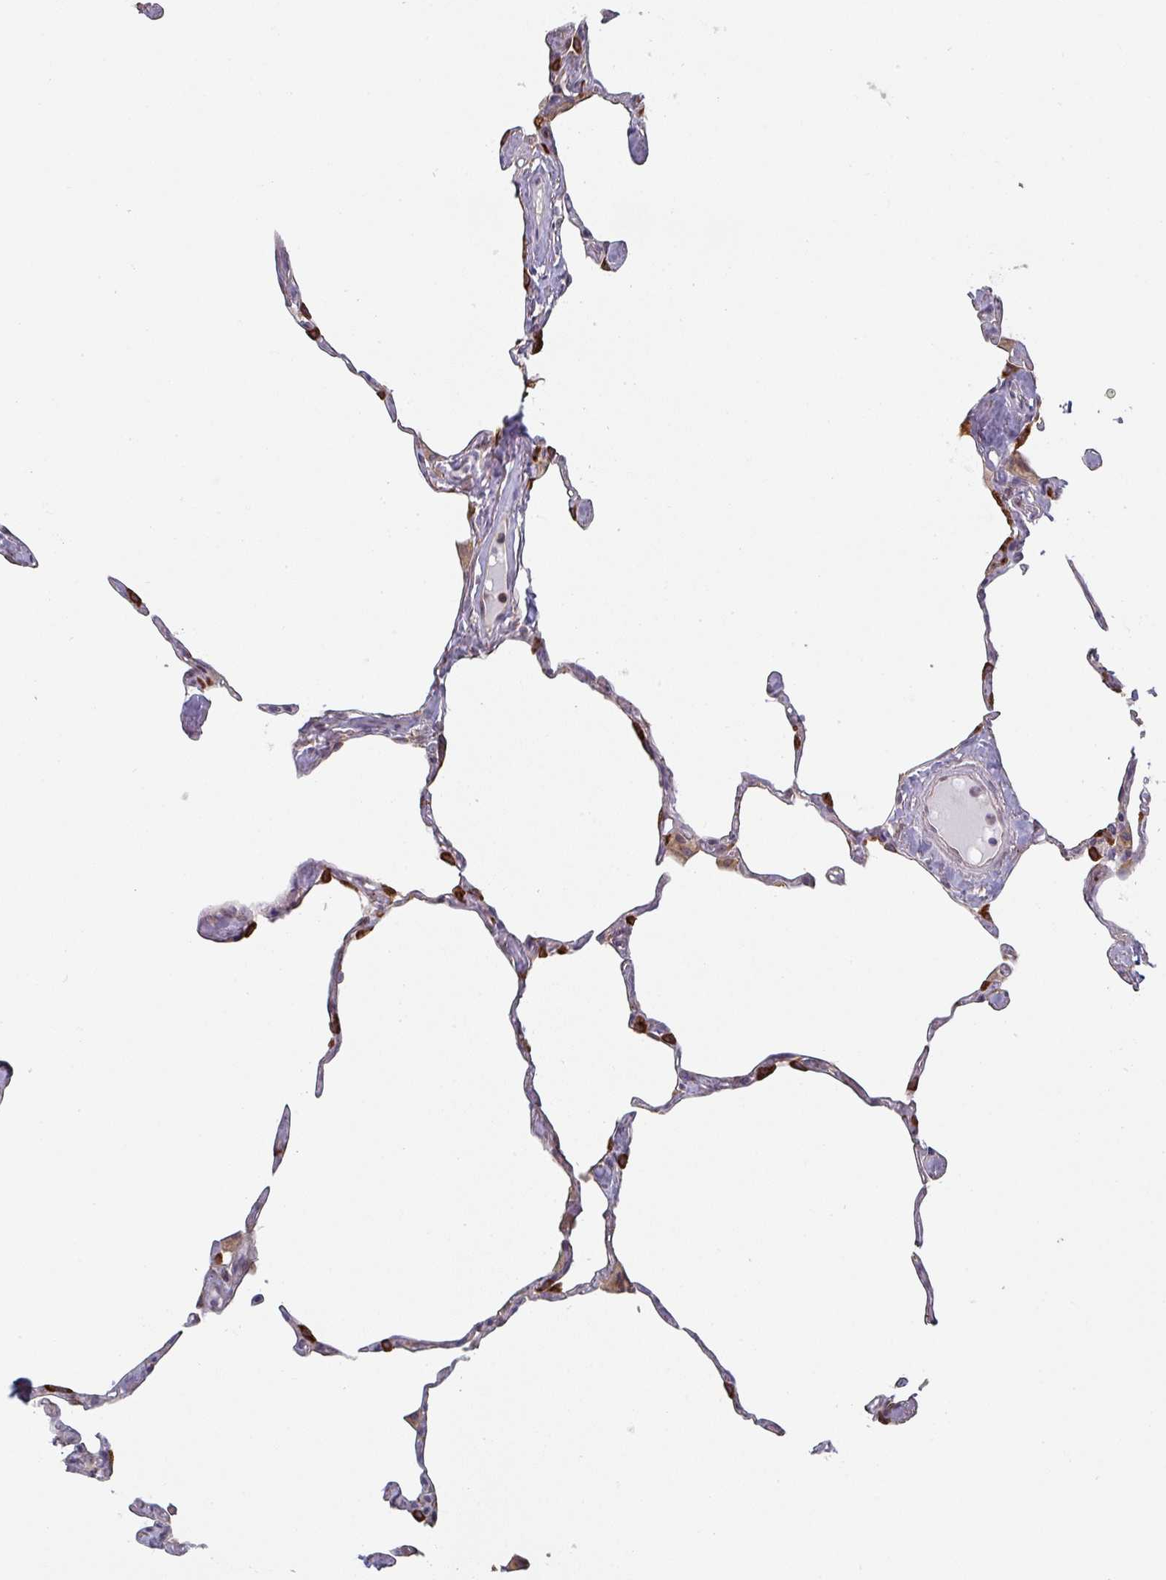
{"staining": {"intensity": "strong", "quantity": "<25%", "location": "cytoplasmic/membranous"}, "tissue": "lung", "cell_type": "Alveolar cells", "image_type": "normal", "snomed": [{"axis": "morphology", "description": "Normal tissue, NOS"}, {"axis": "topography", "description": "Lung"}], "caption": "This is a histology image of immunohistochemistry (IHC) staining of benign lung, which shows strong positivity in the cytoplasmic/membranous of alveolar cells.", "gene": "TAPT1", "patient": {"sex": "male", "age": 65}}